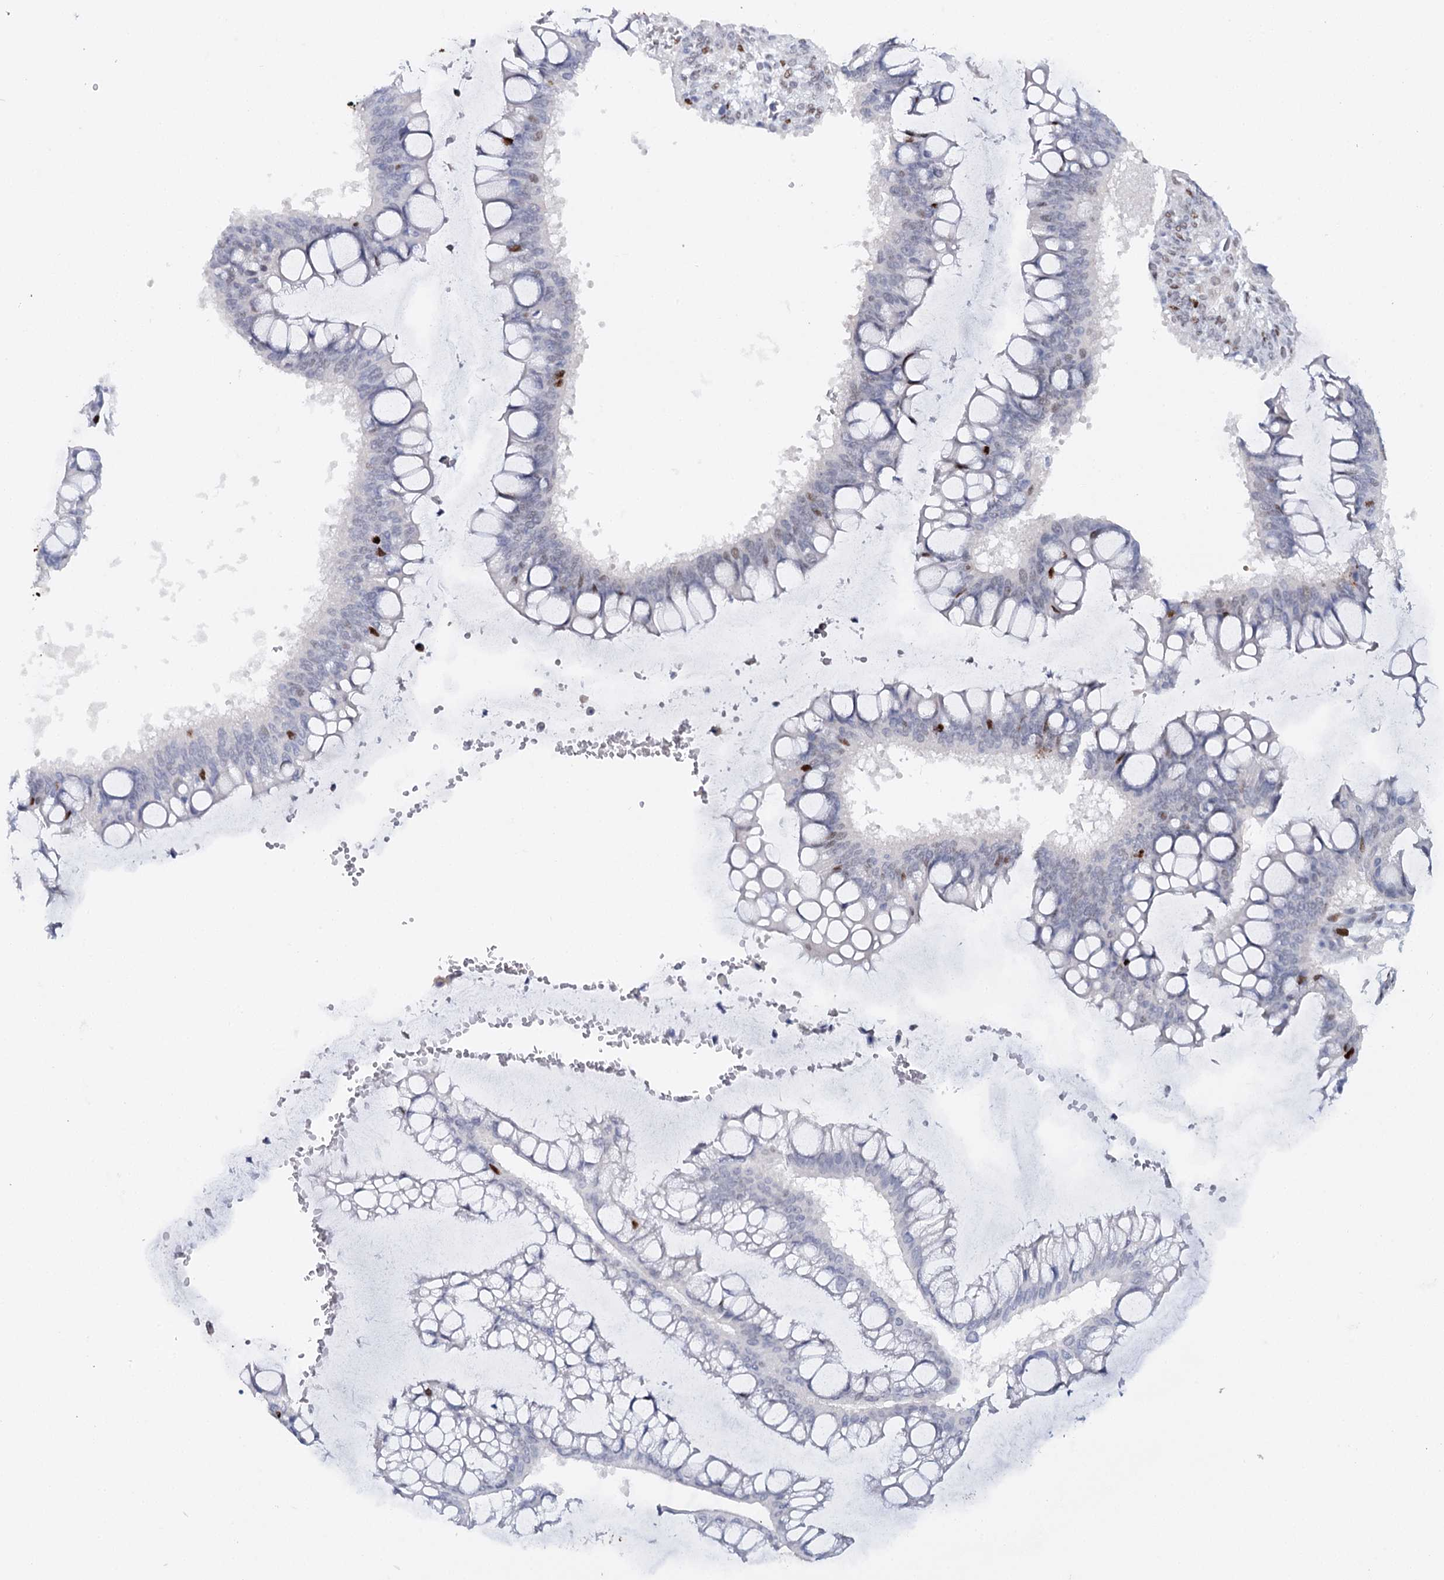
{"staining": {"intensity": "moderate", "quantity": "<25%", "location": "nuclear"}, "tissue": "ovarian cancer", "cell_type": "Tumor cells", "image_type": "cancer", "snomed": [{"axis": "morphology", "description": "Cystadenocarcinoma, mucinous, NOS"}, {"axis": "topography", "description": "Ovary"}], "caption": "This is an image of immunohistochemistry staining of ovarian cancer, which shows moderate positivity in the nuclear of tumor cells.", "gene": "TP53", "patient": {"sex": "female", "age": 73}}